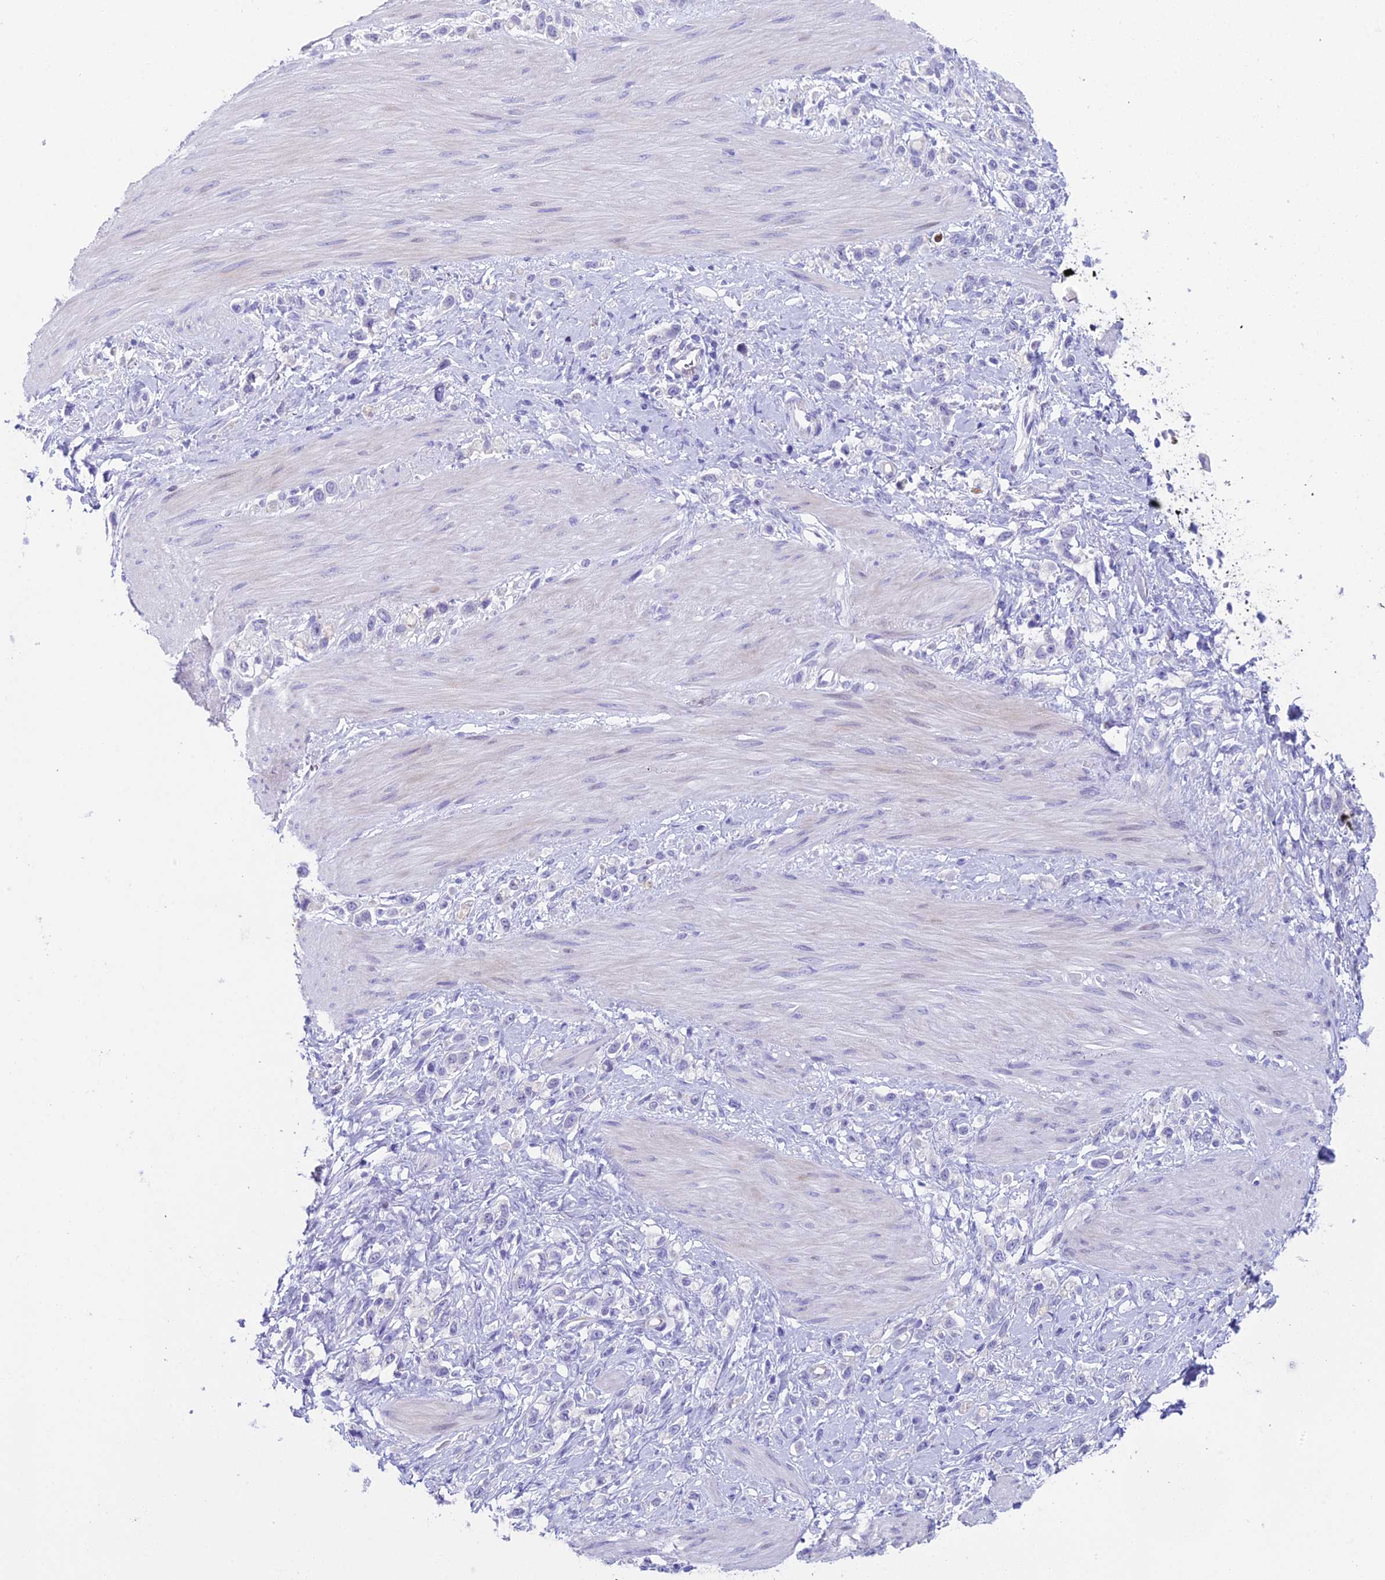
{"staining": {"intensity": "negative", "quantity": "none", "location": "none"}, "tissue": "stomach cancer", "cell_type": "Tumor cells", "image_type": "cancer", "snomed": [{"axis": "morphology", "description": "Adenocarcinoma, NOS"}, {"axis": "topography", "description": "Stomach"}], "caption": "The photomicrograph reveals no staining of tumor cells in stomach adenocarcinoma.", "gene": "CC2D2A", "patient": {"sex": "female", "age": 65}}